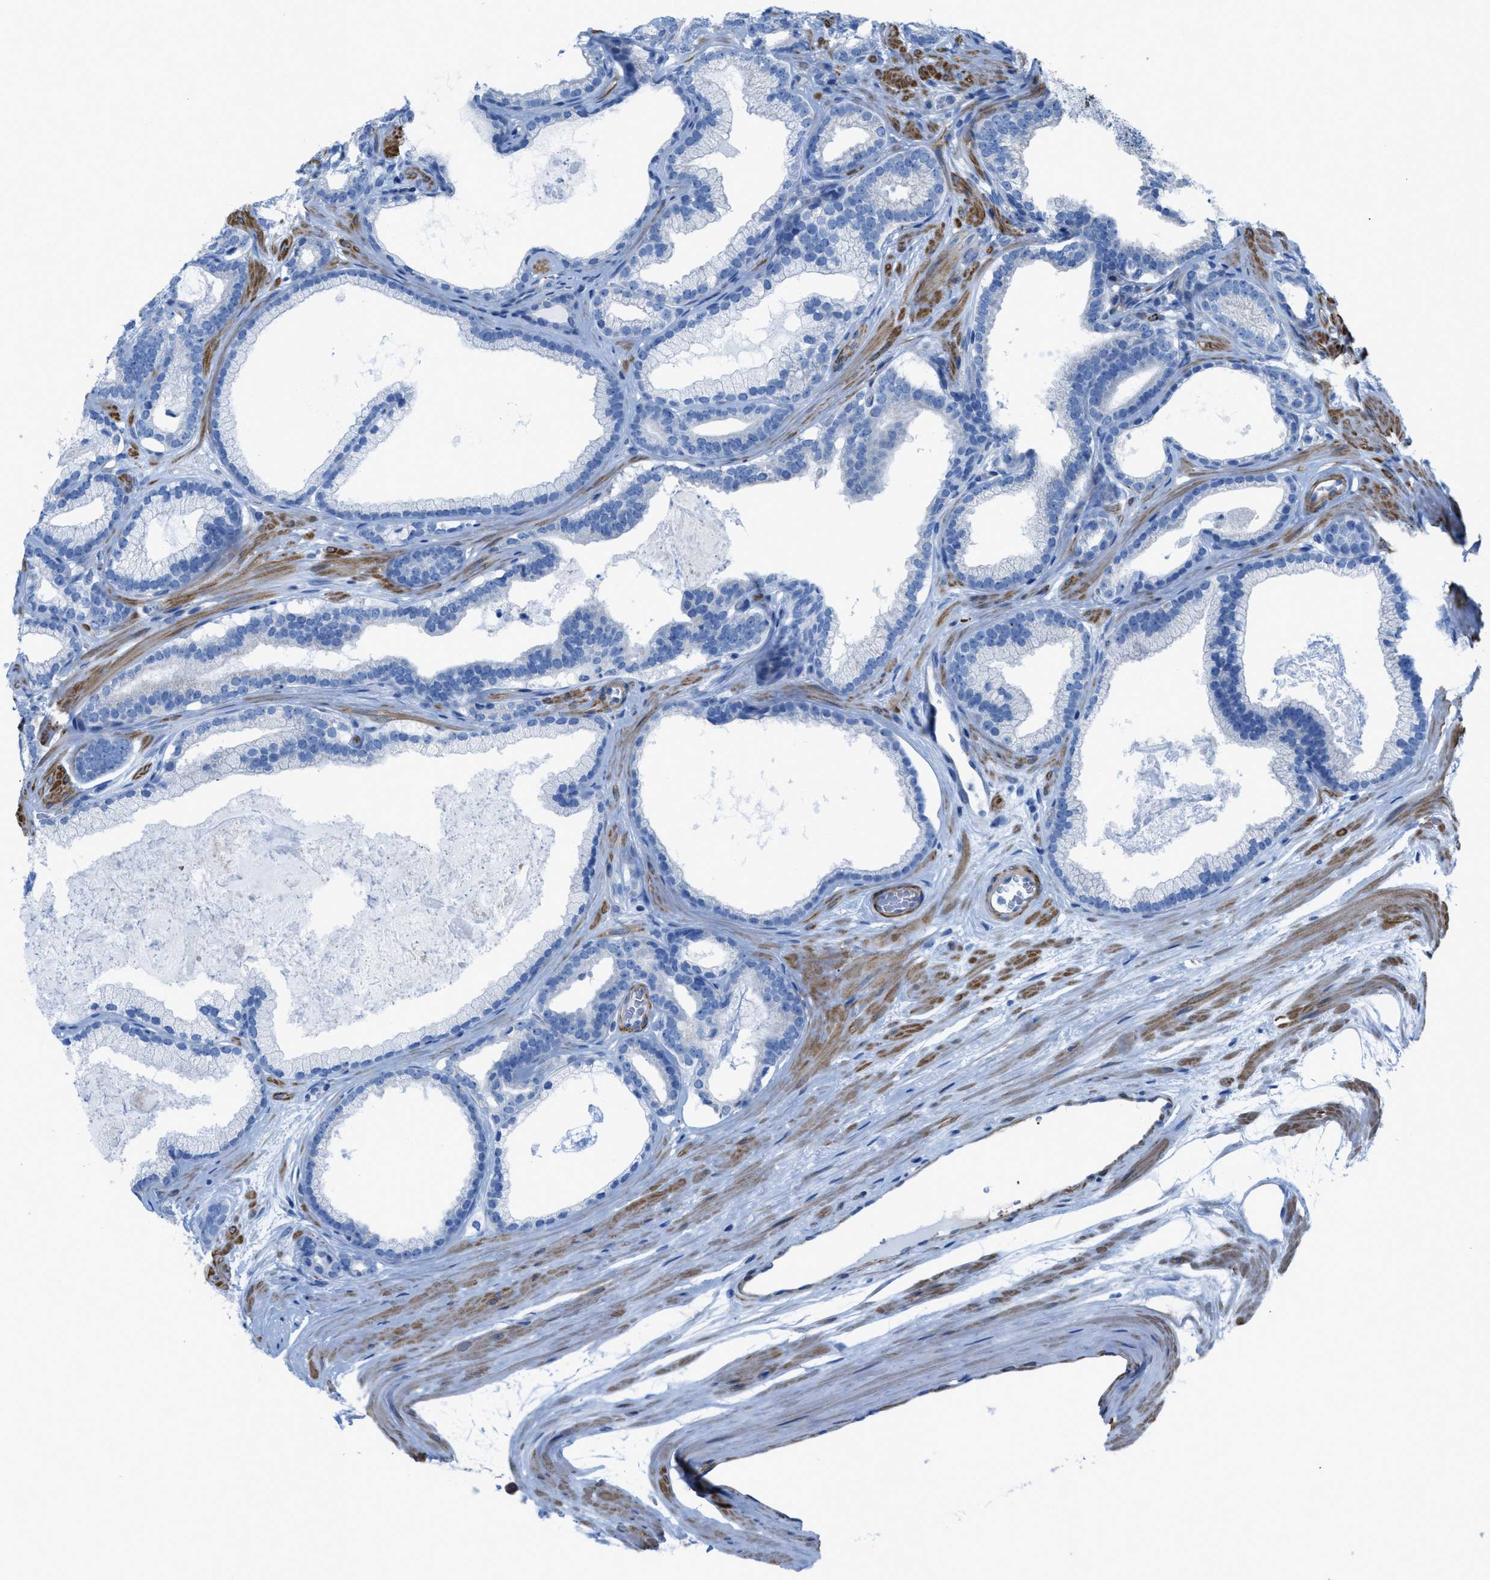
{"staining": {"intensity": "negative", "quantity": "none", "location": "none"}, "tissue": "prostate cancer", "cell_type": "Tumor cells", "image_type": "cancer", "snomed": [{"axis": "morphology", "description": "Adenocarcinoma, High grade"}, {"axis": "topography", "description": "Prostate"}], "caption": "Tumor cells are negative for protein expression in human high-grade adenocarcinoma (prostate).", "gene": "KCNH7", "patient": {"sex": "male", "age": 60}}